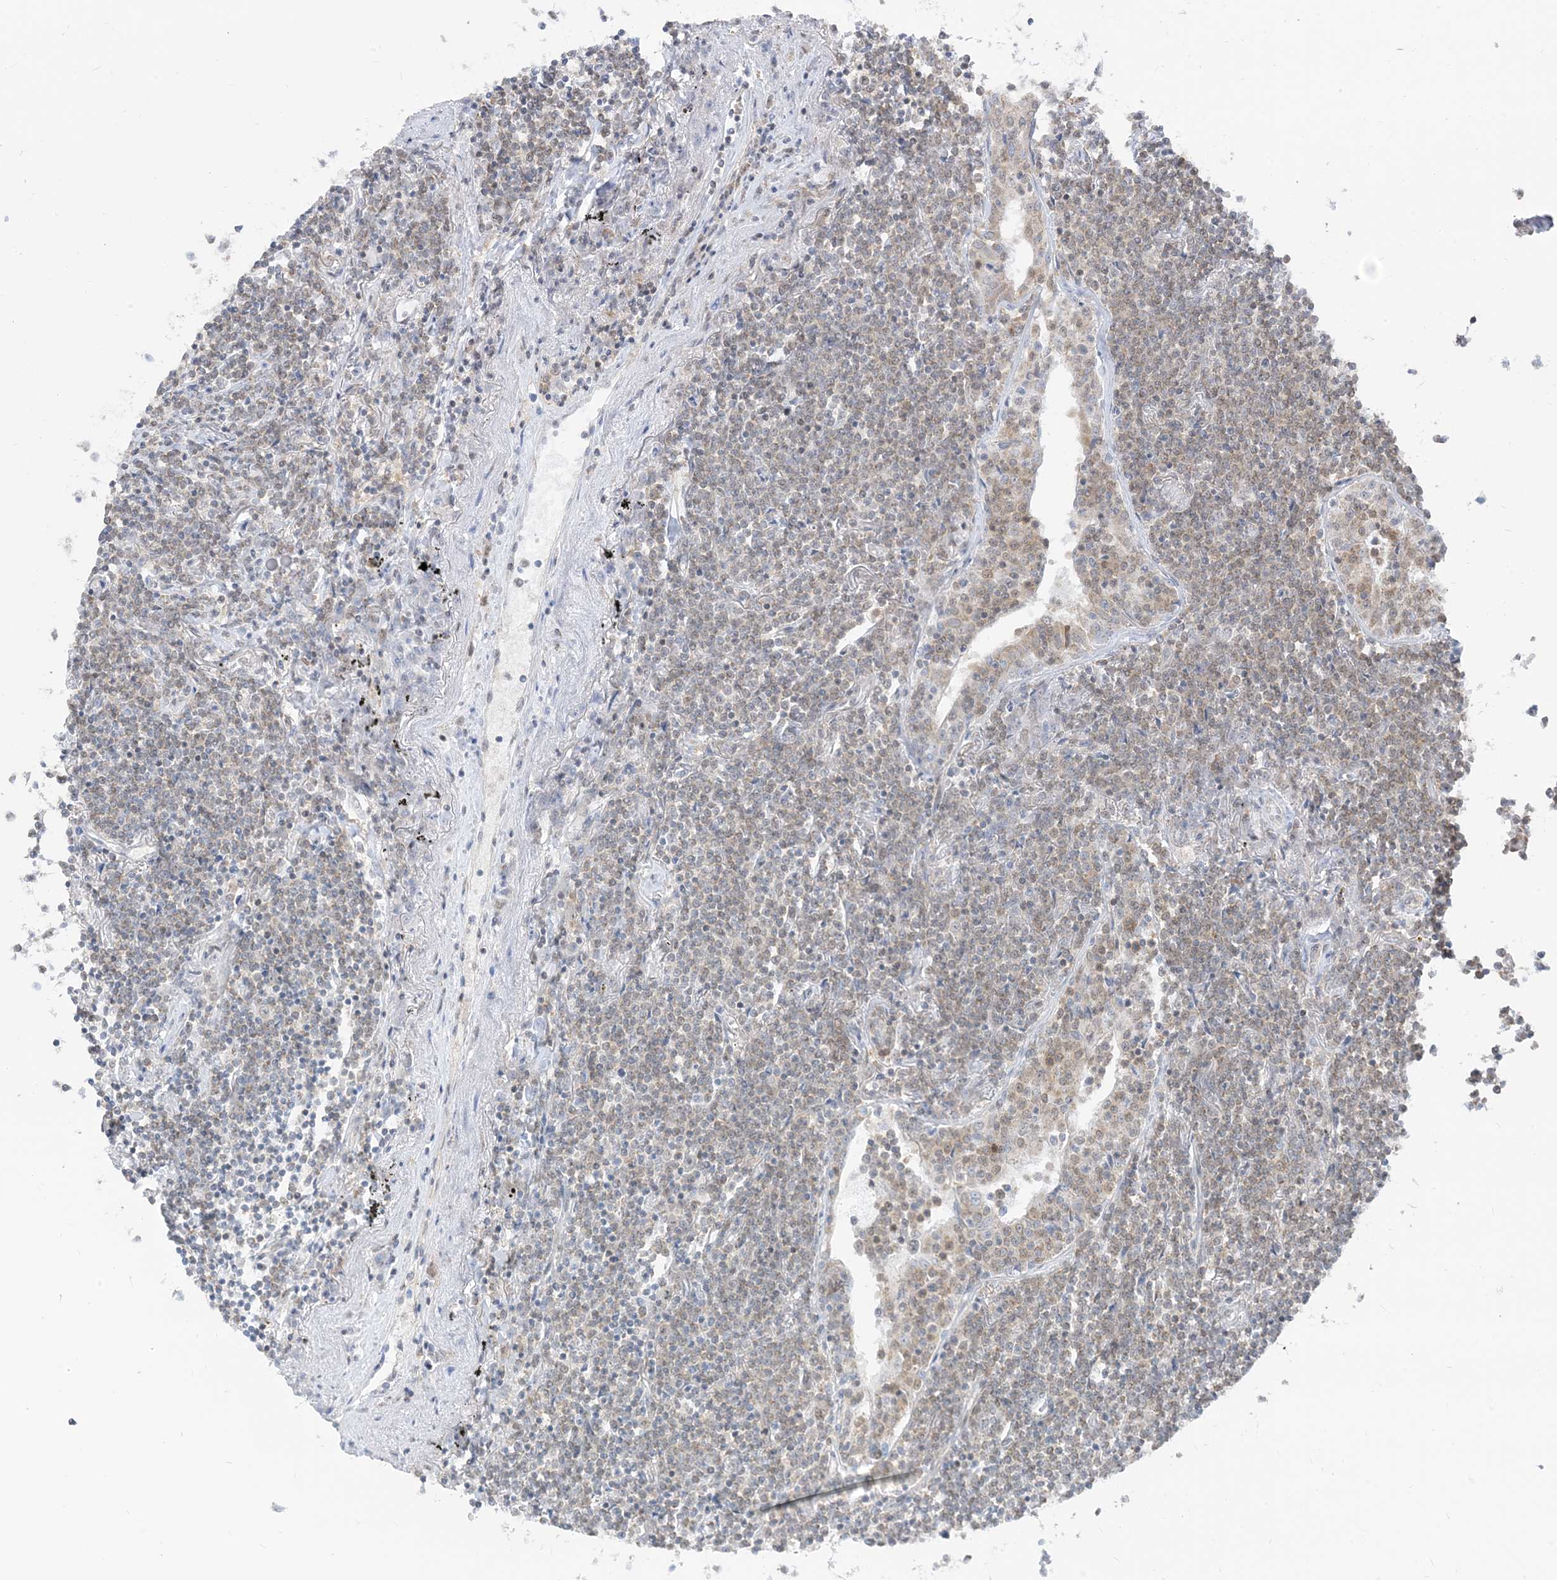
{"staining": {"intensity": "weak", "quantity": "<25%", "location": "cytoplasmic/membranous"}, "tissue": "lymphoma", "cell_type": "Tumor cells", "image_type": "cancer", "snomed": [{"axis": "morphology", "description": "Malignant lymphoma, non-Hodgkin's type, Low grade"}, {"axis": "topography", "description": "Lung"}], "caption": "Protein analysis of malignant lymphoma, non-Hodgkin's type (low-grade) reveals no significant expression in tumor cells.", "gene": "CASP4", "patient": {"sex": "female", "age": 71}}